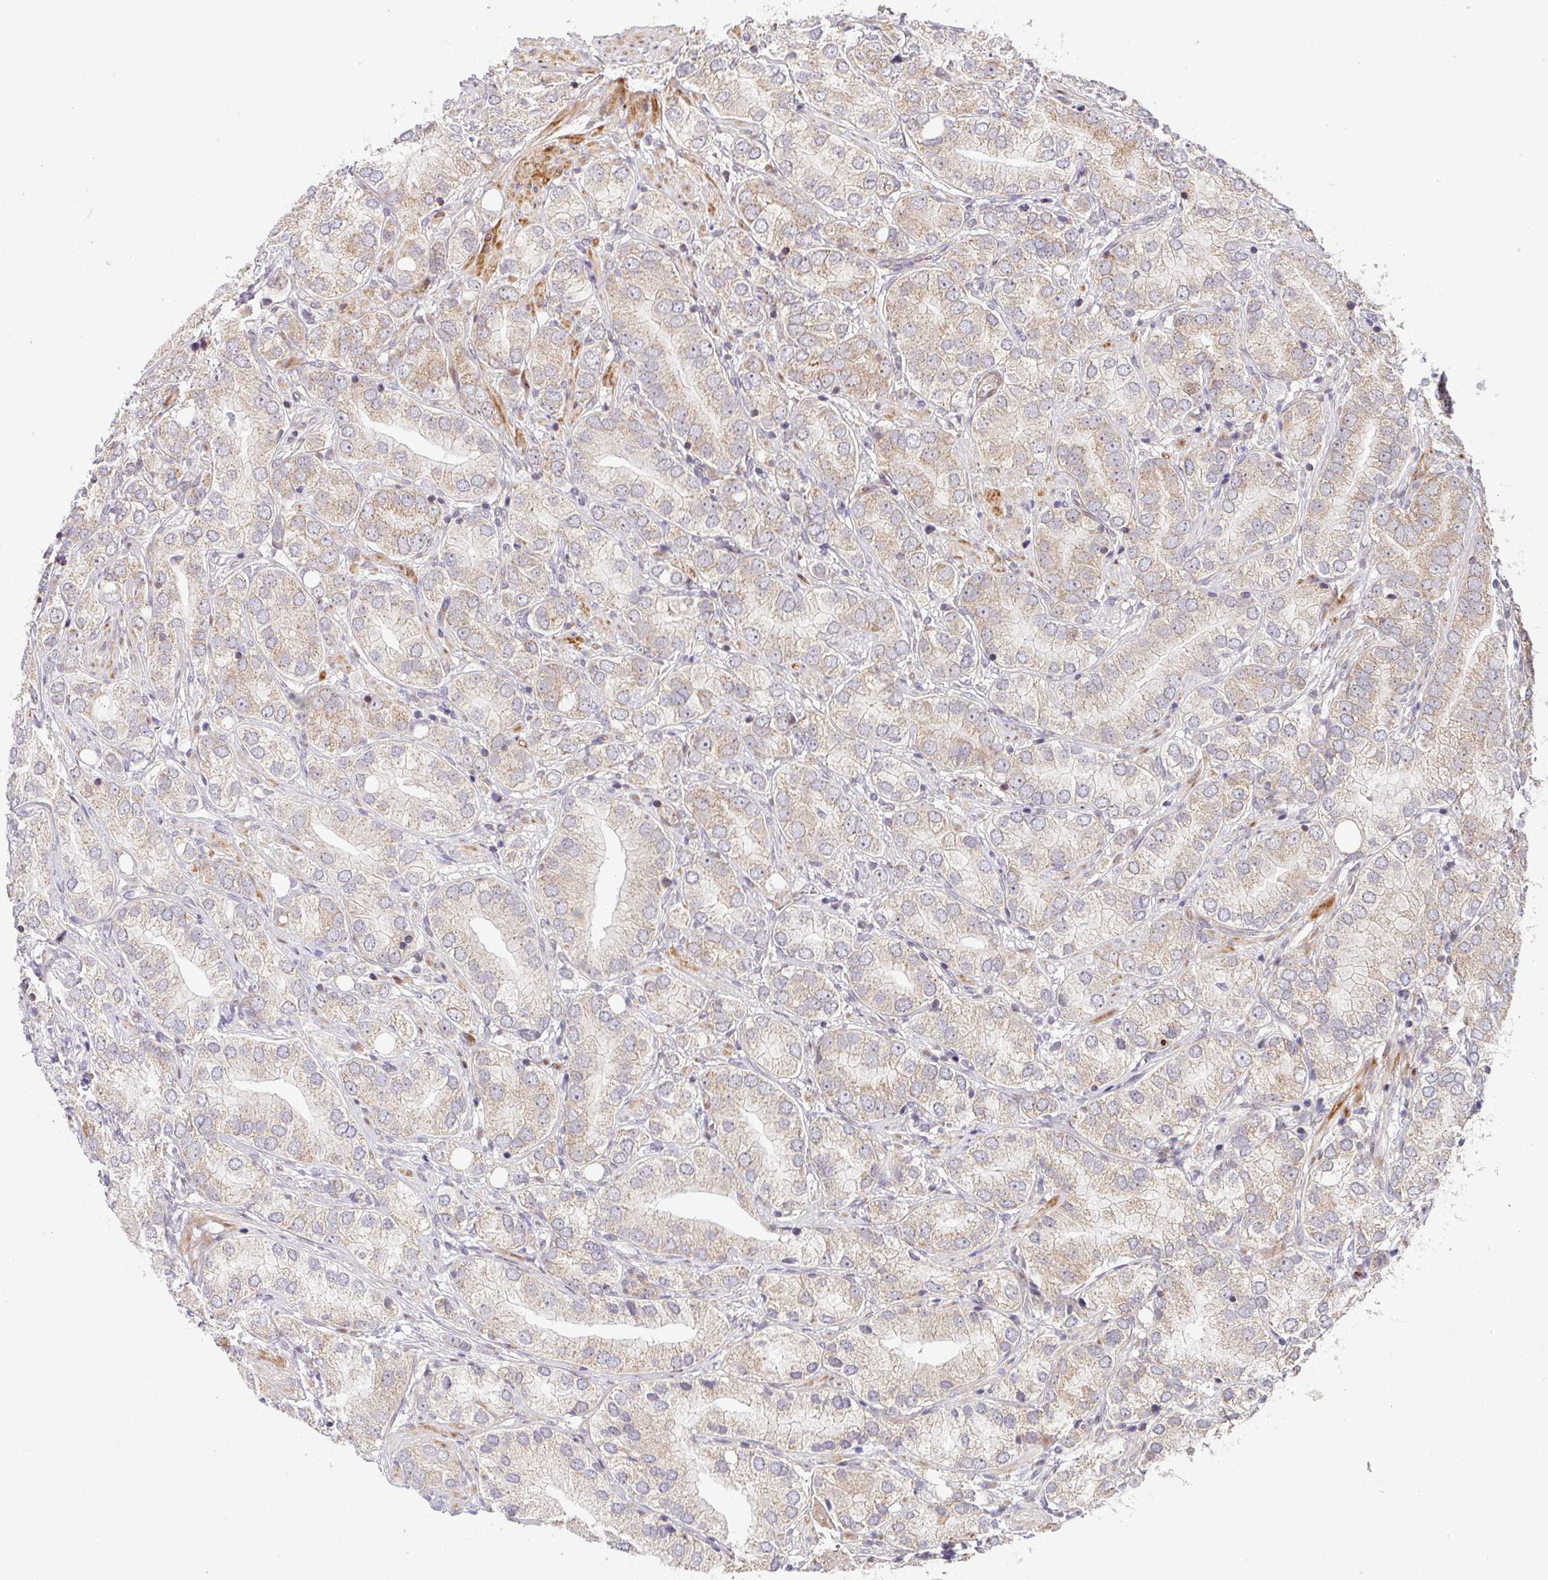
{"staining": {"intensity": "weak", "quantity": ">75%", "location": "cytoplasmic/membranous"}, "tissue": "prostate cancer", "cell_type": "Tumor cells", "image_type": "cancer", "snomed": [{"axis": "morphology", "description": "Adenocarcinoma, High grade"}, {"axis": "topography", "description": "Prostate"}], "caption": "There is low levels of weak cytoplasmic/membranous positivity in tumor cells of high-grade adenocarcinoma (prostate), as demonstrated by immunohistochemical staining (brown color).", "gene": "SARS2", "patient": {"sex": "male", "age": 82}}